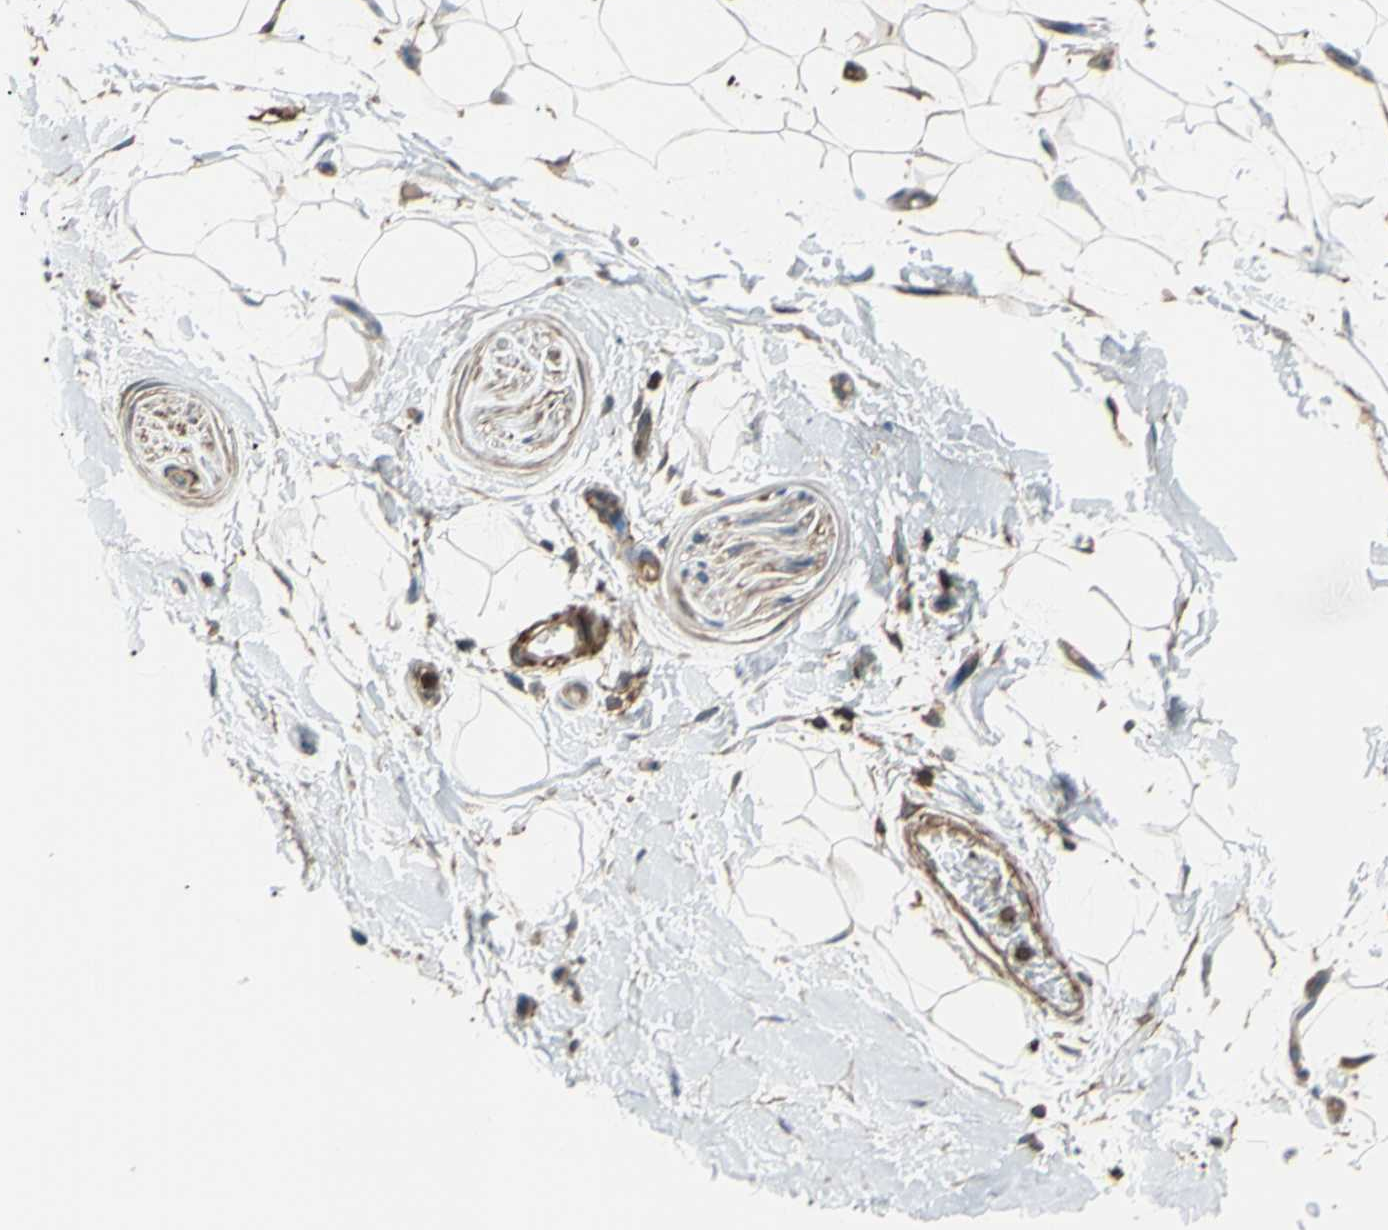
{"staining": {"intensity": "weak", "quantity": "25%-75%", "location": "cytoplasmic/membranous"}, "tissue": "adipose tissue", "cell_type": "Adipocytes", "image_type": "normal", "snomed": [{"axis": "morphology", "description": "Normal tissue, NOS"}, {"axis": "topography", "description": "Soft tissue"}], "caption": "A low amount of weak cytoplasmic/membranous staining is appreciated in about 25%-75% of adipocytes in normal adipose tissue. (brown staining indicates protein expression, while blue staining denotes nuclei).", "gene": "ADD3", "patient": {"sex": "male", "age": 72}}